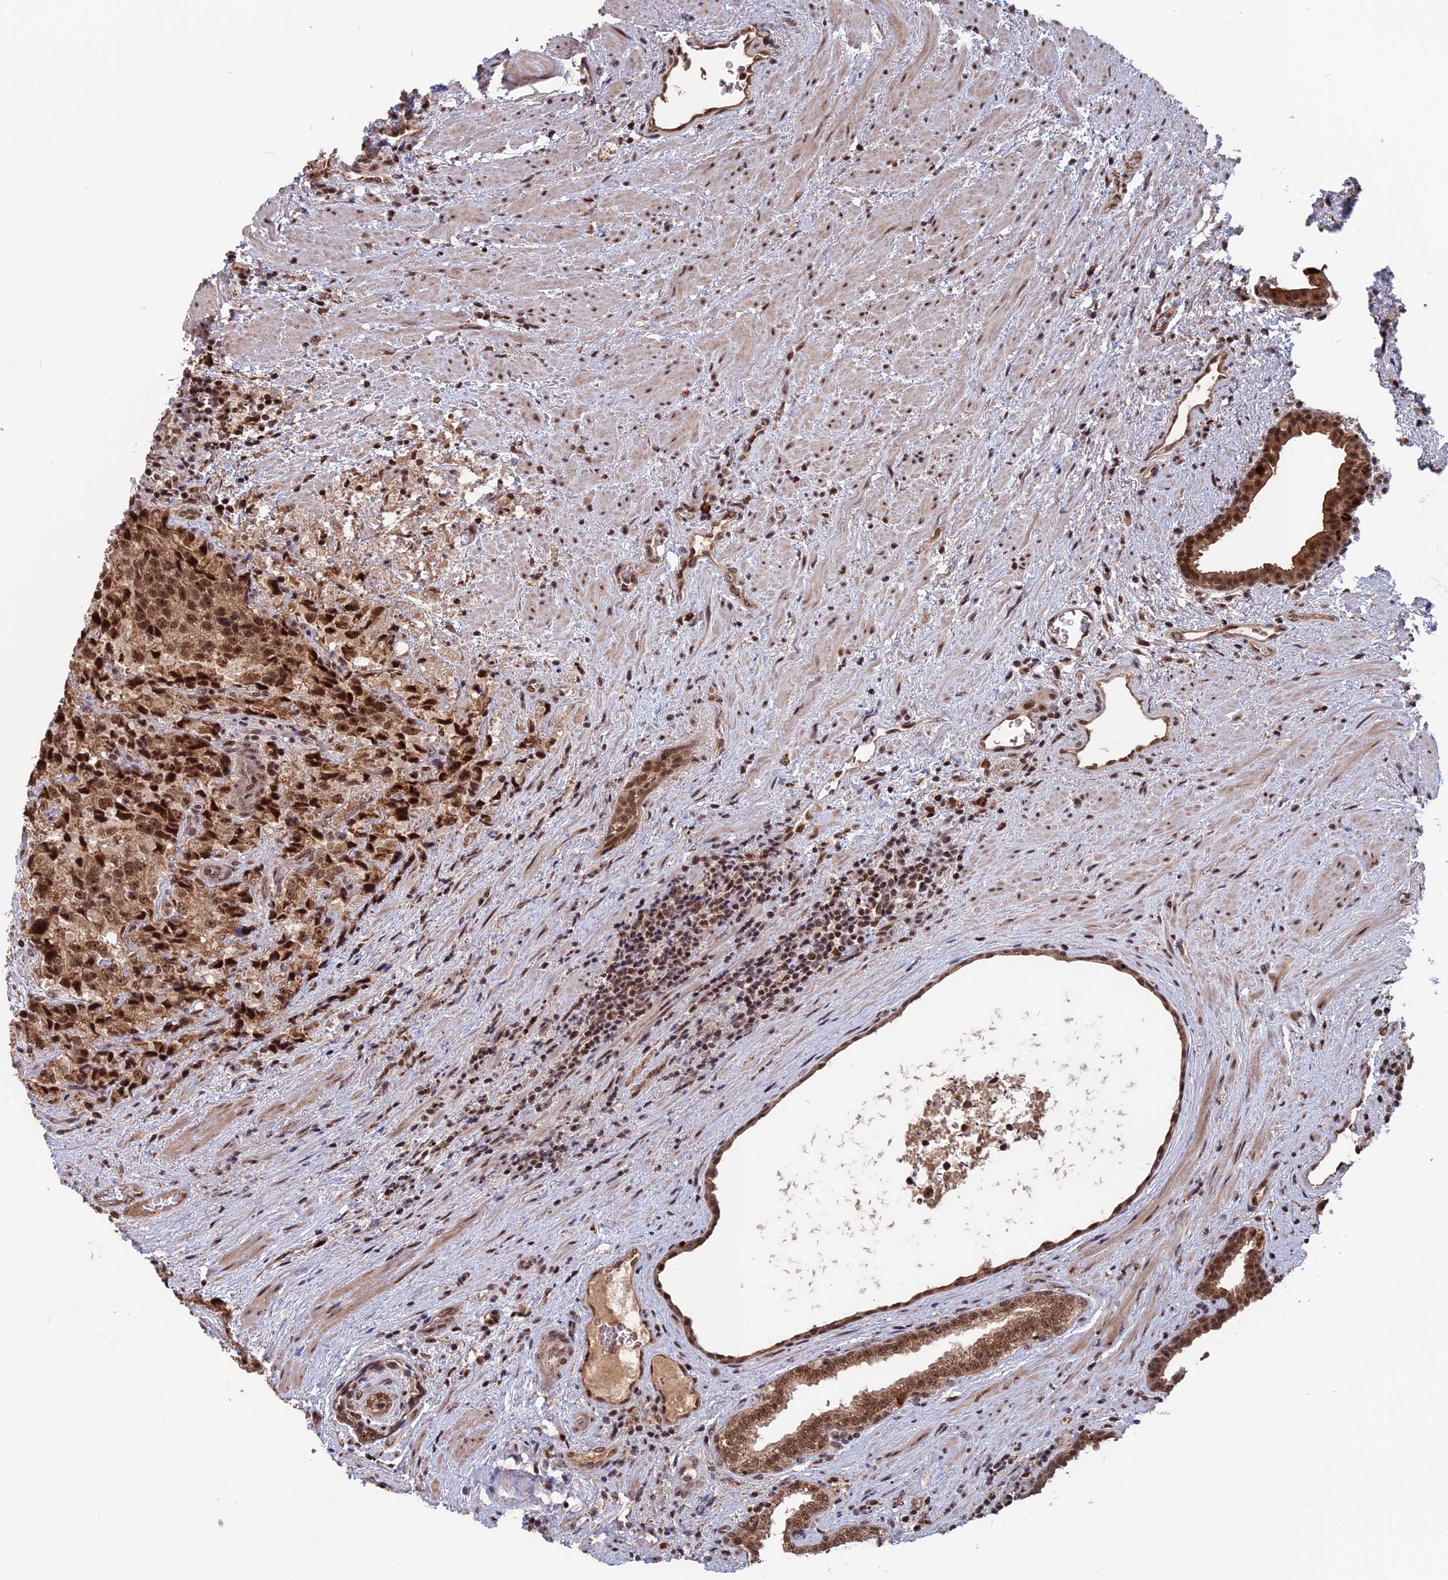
{"staining": {"intensity": "moderate", "quantity": ">75%", "location": "cytoplasmic/membranous,nuclear"}, "tissue": "prostate cancer", "cell_type": "Tumor cells", "image_type": "cancer", "snomed": [{"axis": "morphology", "description": "Adenocarcinoma, High grade"}, {"axis": "topography", "description": "Prostate"}], "caption": "Immunohistochemistry (IHC) staining of prostate cancer (high-grade adenocarcinoma), which displays medium levels of moderate cytoplasmic/membranous and nuclear positivity in about >75% of tumor cells indicating moderate cytoplasmic/membranous and nuclear protein positivity. The staining was performed using DAB (3,3'-diaminobenzidine) (brown) for protein detection and nuclei were counterstained in hematoxylin (blue).", "gene": "CACTIN", "patient": {"sex": "male", "age": 70}}